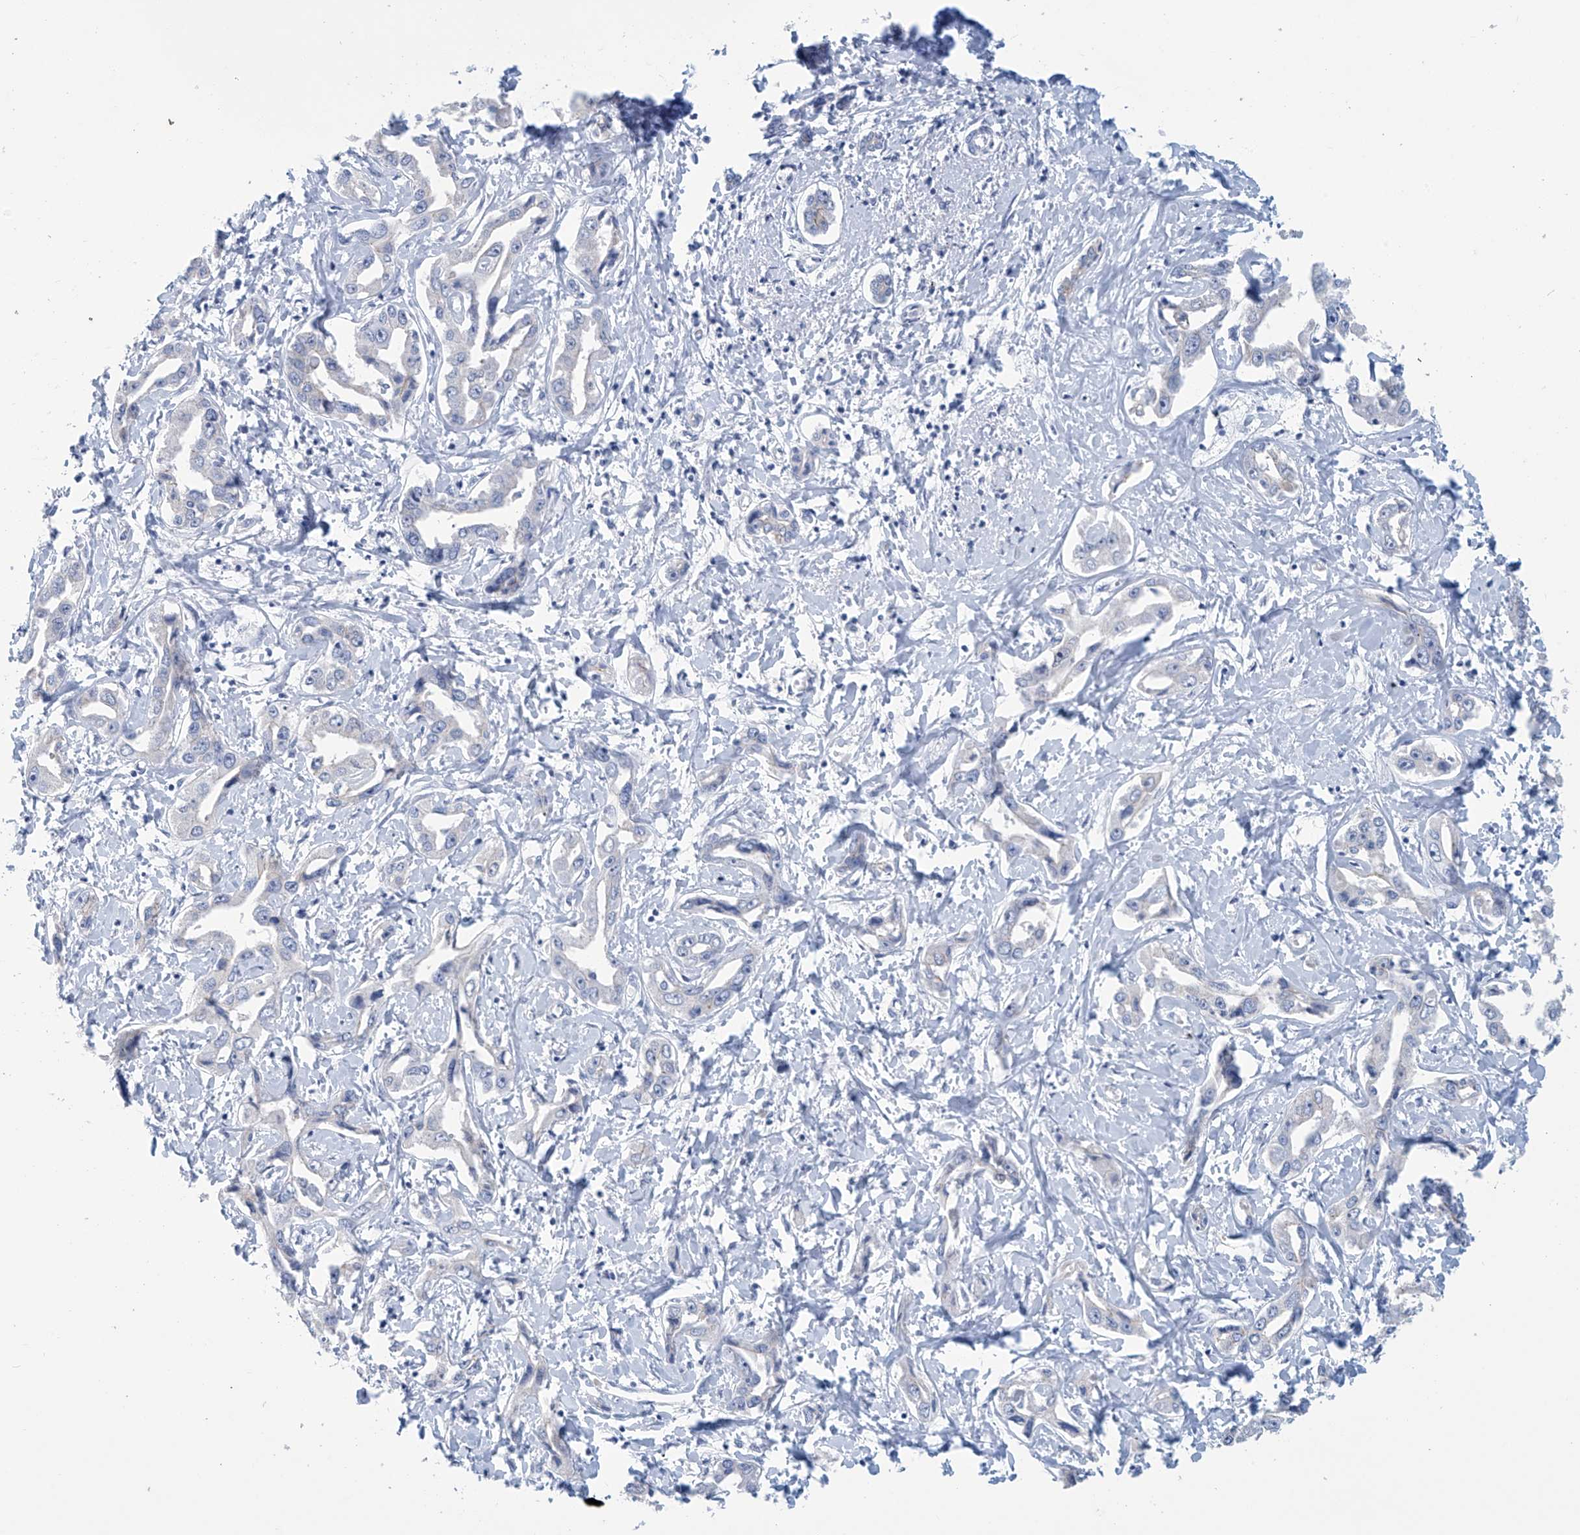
{"staining": {"intensity": "negative", "quantity": "none", "location": "none"}, "tissue": "liver cancer", "cell_type": "Tumor cells", "image_type": "cancer", "snomed": [{"axis": "morphology", "description": "Cholangiocarcinoma"}, {"axis": "topography", "description": "Liver"}], "caption": "Immunohistochemistry (IHC) image of human liver cholangiocarcinoma stained for a protein (brown), which reveals no positivity in tumor cells. The staining was performed using DAB to visualize the protein expression in brown, while the nuclei were stained in blue with hematoxylin (Magnification: 20x).", "gene": "DSP", "patient": {"sex": "male", "age": 59}}